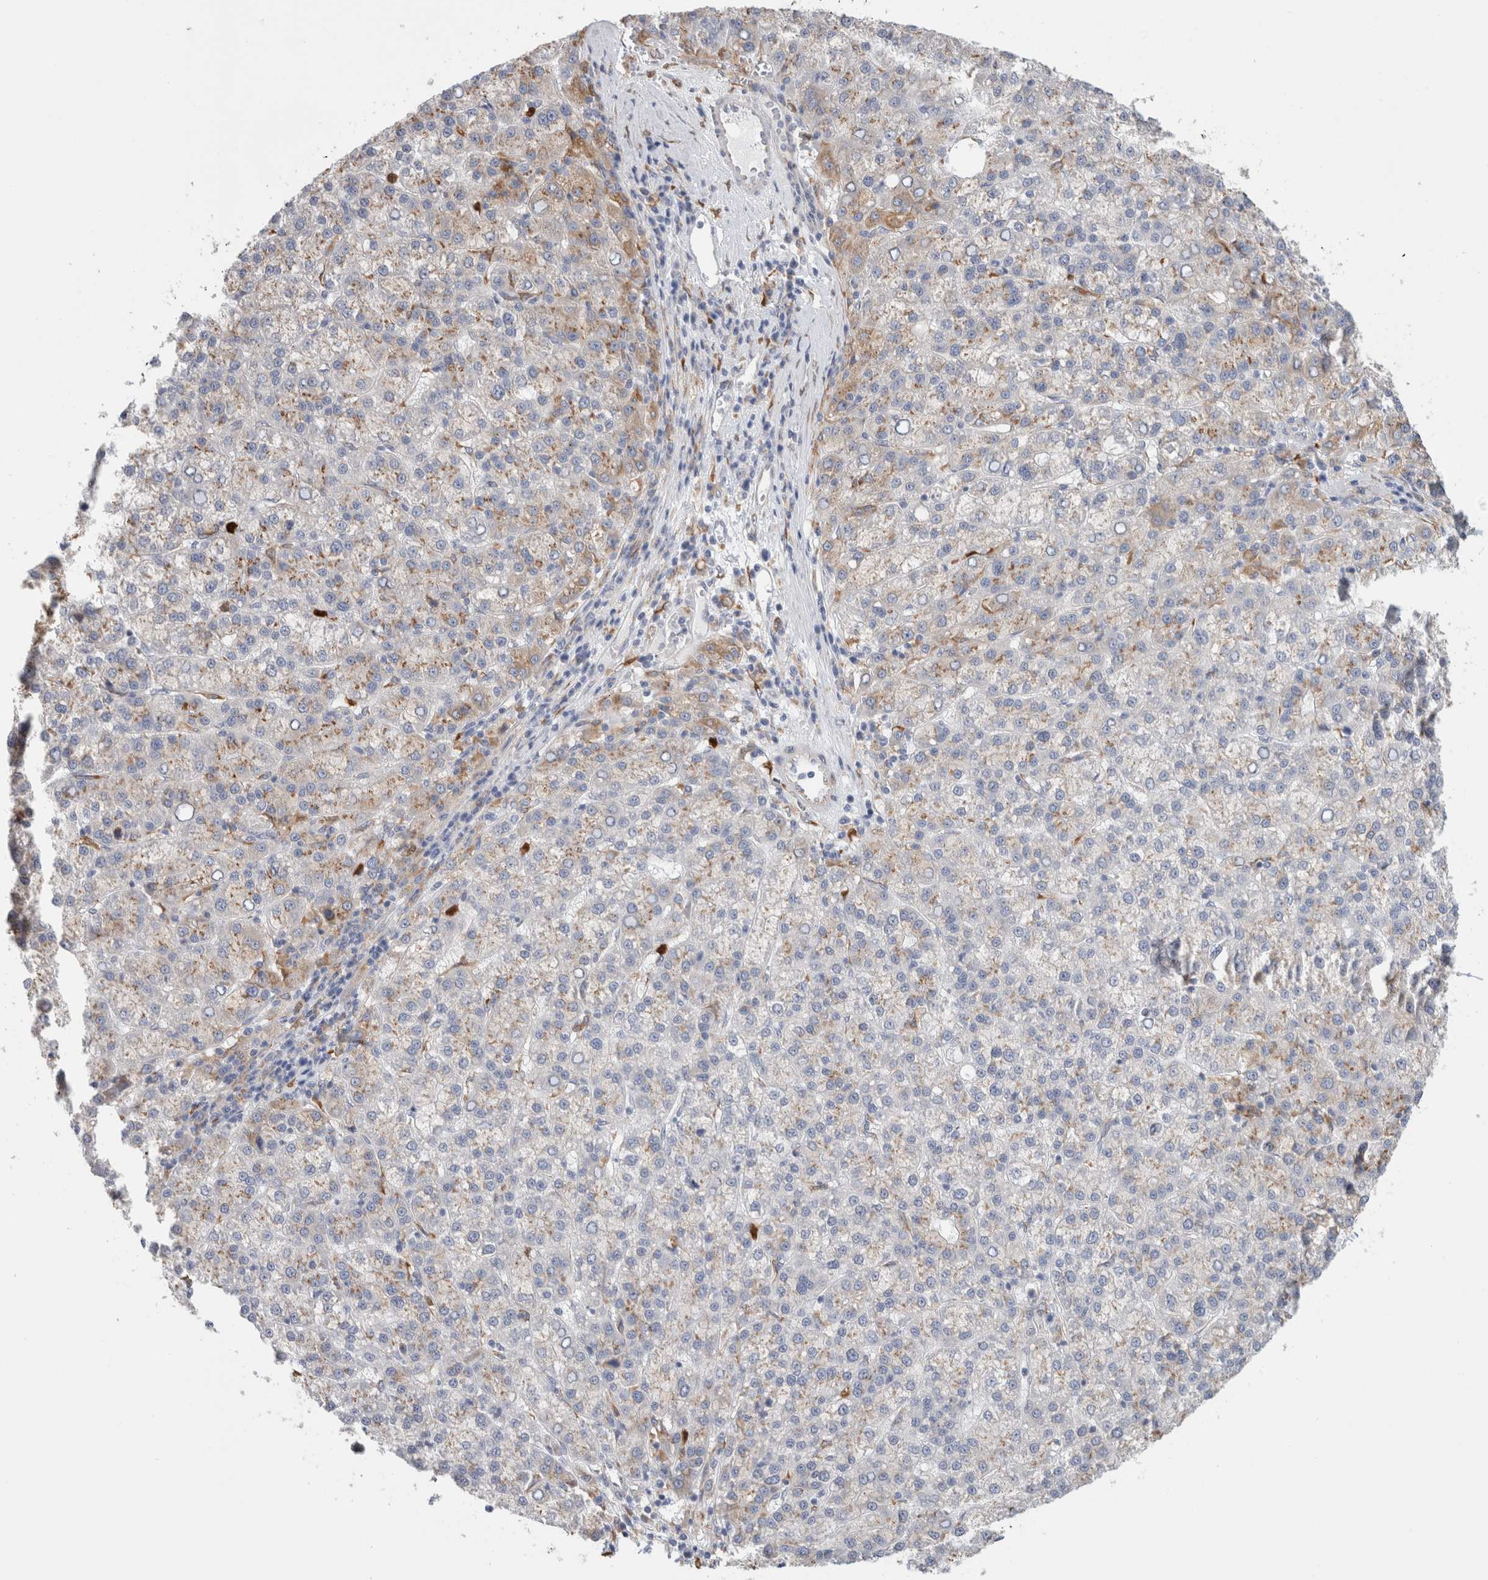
{"staining": {"intensity": "weak", "quantity": "25%-75%", "location": "cytoplasmic/membranous"}, "tissue": "liver cancer", "cell_type": "Tumor cells", "image_type": "cancer", "snomed": [{"axis": "morphology", "description": "Carcinoma, Hepatocellular, NOS"}, {"axis": "topography", "description": "Liver"}], "caption": "Weak cytoplasmic/membranous protein staining is identified in approximately 25%-75% of tumor cells in hepatocellular carcinoma (liver).", "gene": "P4HA1", "patient": {"sex": "female", "age": 58}}